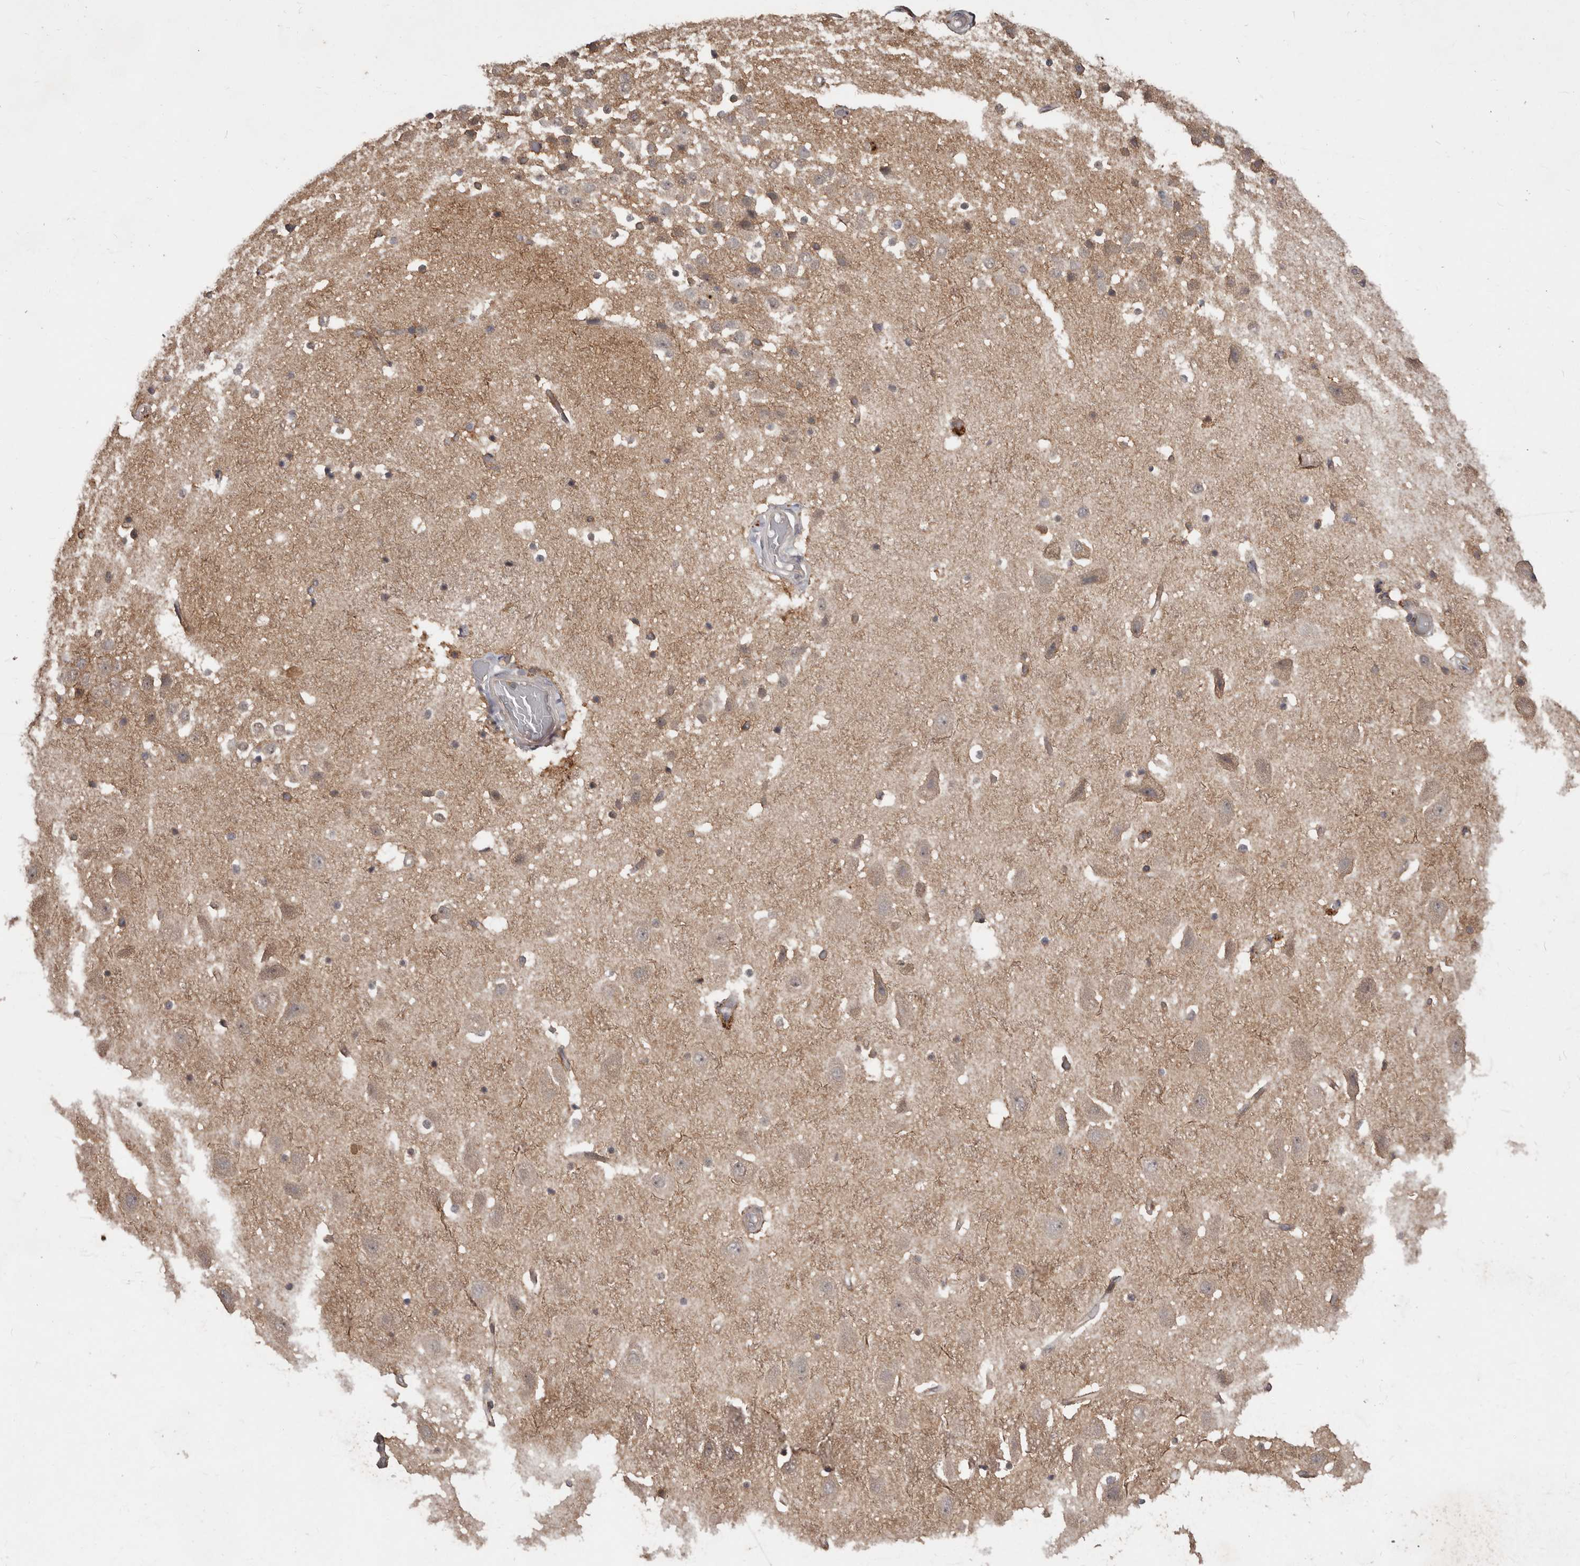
{"staining": {"intensity": "weak", "quantity": "<25%", "location": "cytoplasmic/membranous"}, "tissue": "hippocampus", "cell_type": "Glial cells", "image_type": "normal", "snomed": [{"axis": "morphology", "description": "Normal tissue, NOS"}, {"axis": "topography", "description": "Hippocampus"}], "caption": "Hippocampus was stained to show a protein in brown. There is no significant positivity in glial cells. (DAB immunohistochemistry (IHC), high magnification).", "gene": "MTO1", "patient": {"sex": "female", "age": 52}}